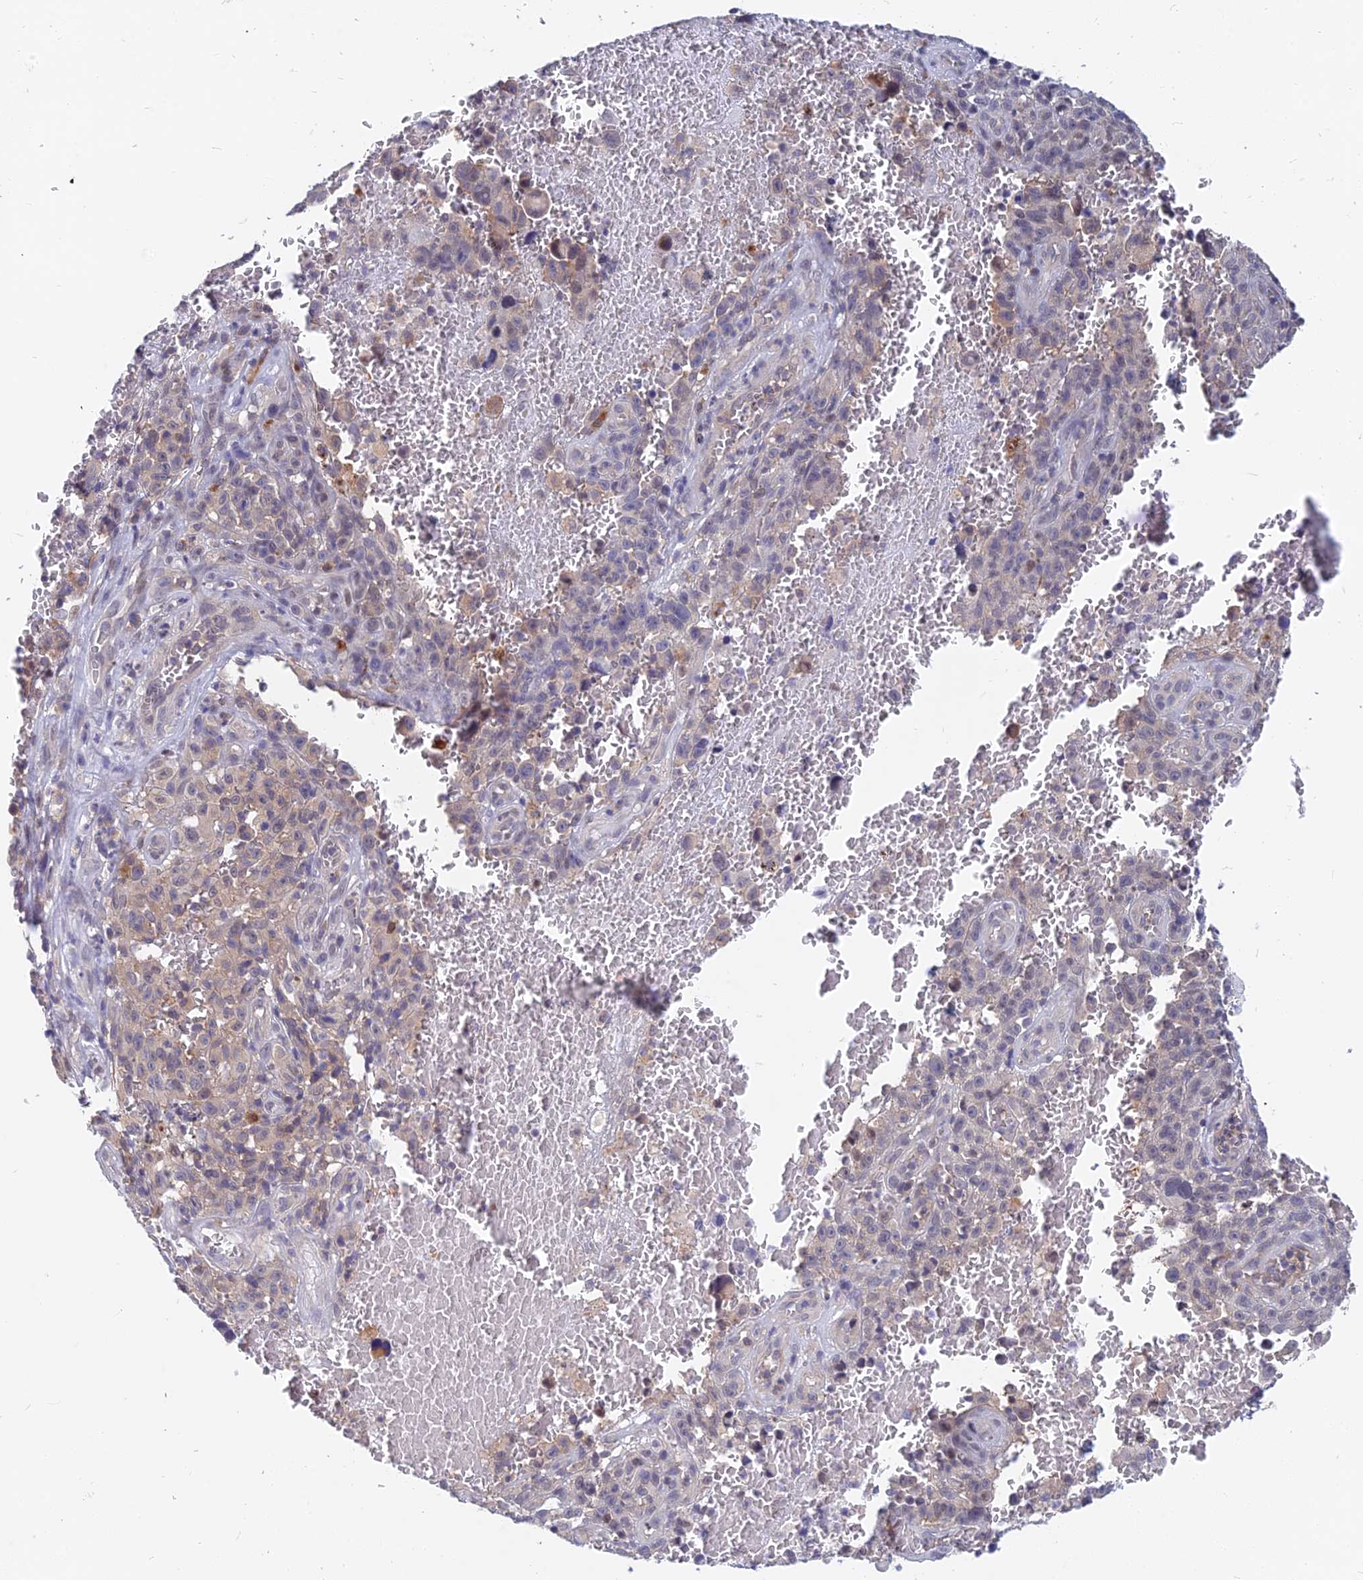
{"staining": {"intensity": "weak", "quantity": "<25%", "location": "cytoplasmic/membranous"}, "tissue": "melanoma", "cell_type": "Tumor cells", "image_type": "cancer", "snomed": [{"axis": "morphology", "description": "Malignant melanoma, NOS"}, {"axis": "topography", "description": "Skin"}], "caption": "Immunohistochemistry (IHC) histopathology image of neoplastic tissue: melanoma stained with DAB shows no significant protein expression in tumor cells.", "gene": "B3GALT4", "patient": {"sex": "female", "age": 82}}